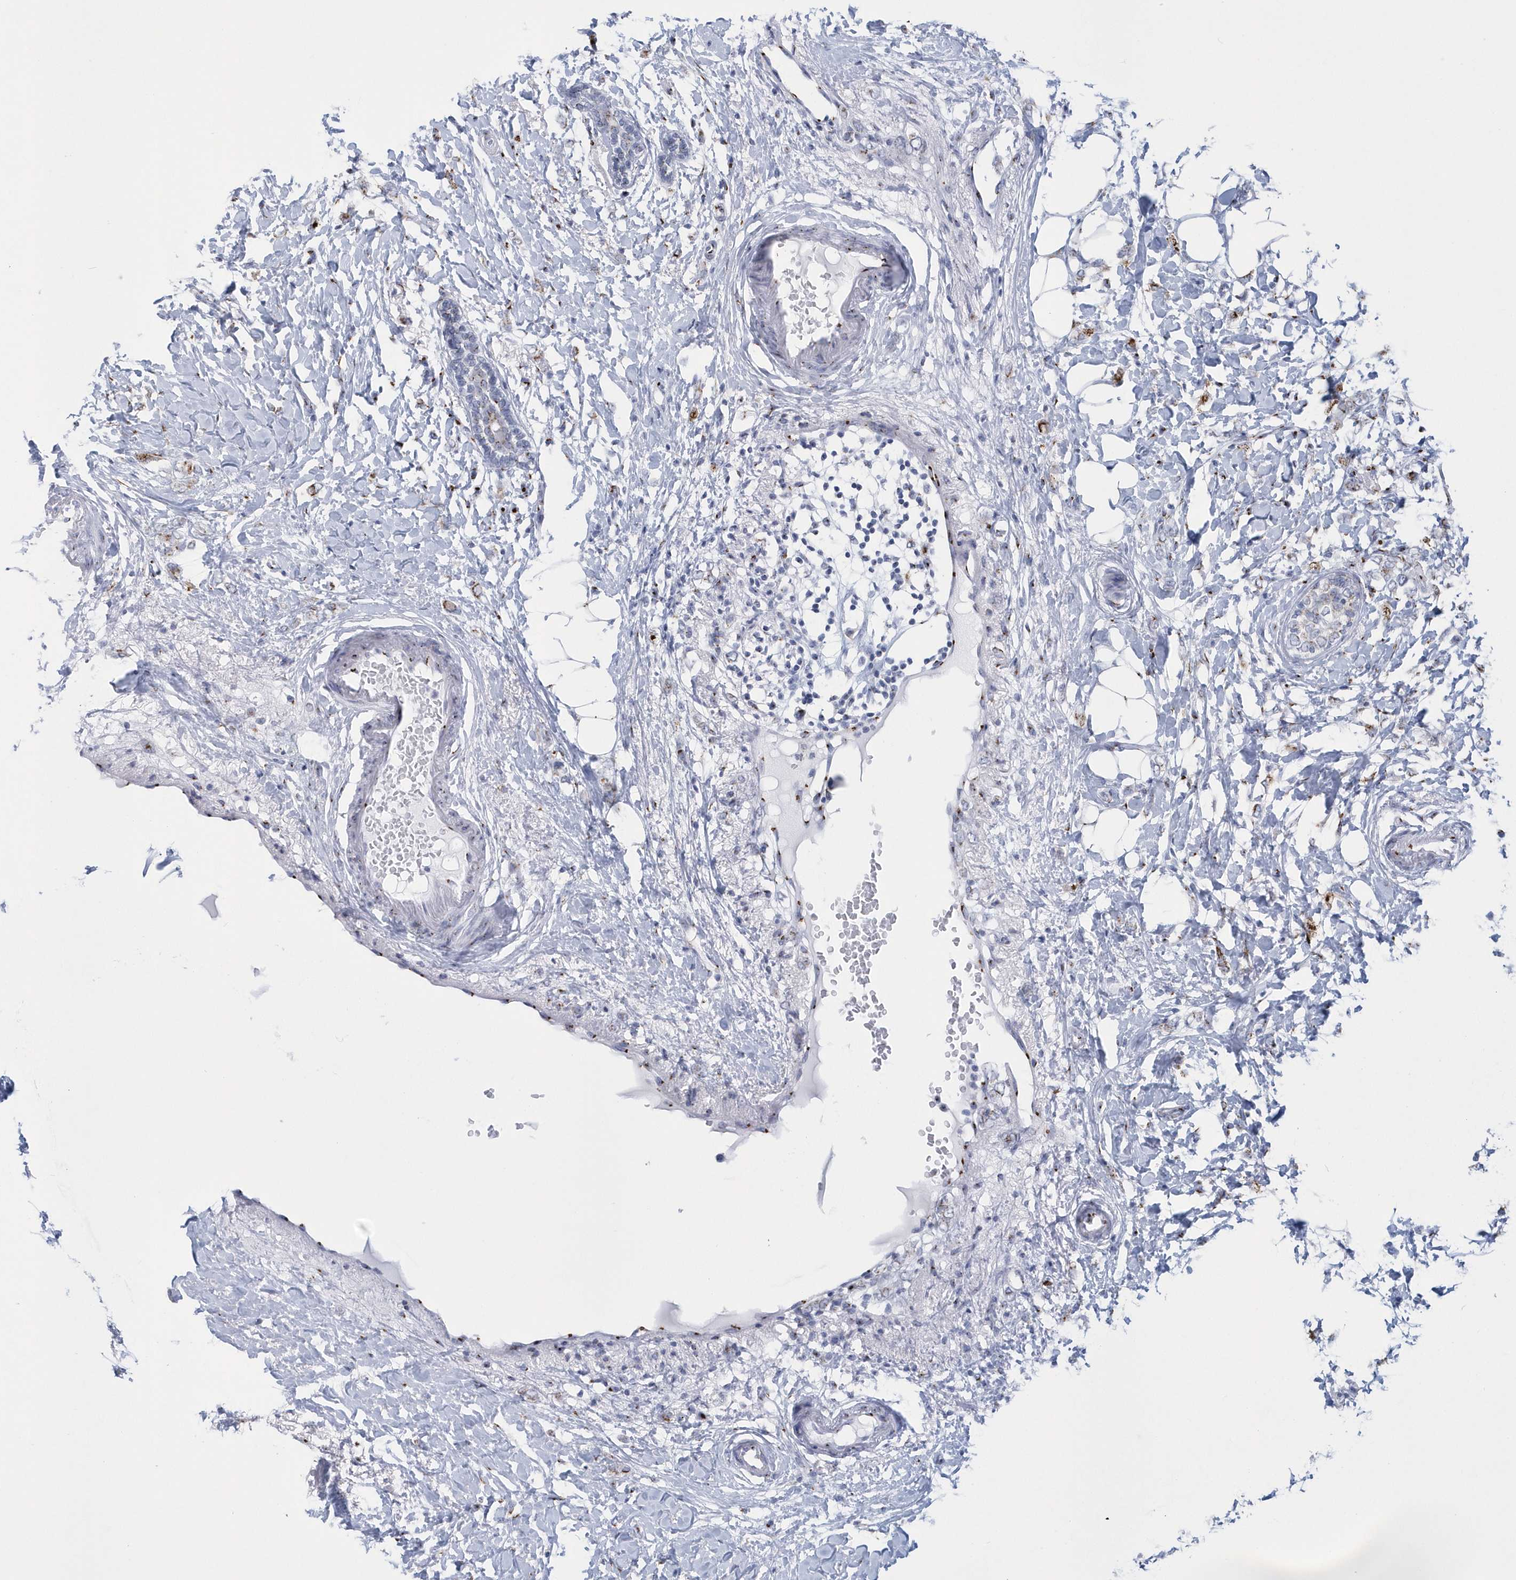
{"staining": {"intensity": "weak", "quantity": "<25%", "location": "cytoplasmic/membranous"}, "tissue": "breast cancer", "cell_type": "Tumor cells", "image_type": "cancer", "snomed": [{"axis": "morphology", "description": "Normal tissue, NOS"}, {"axis": "morphology", "description": "Lobular carcinoma"}, {"axis": "topography", "description": "Breast"}], "caption": "A micrograph of breast cancer (lobular carcinoma) stained for a protein shows no brown staining in tumor cells.", "gene": "SLX9", "patient": {"sex": "female", "age": 47}}